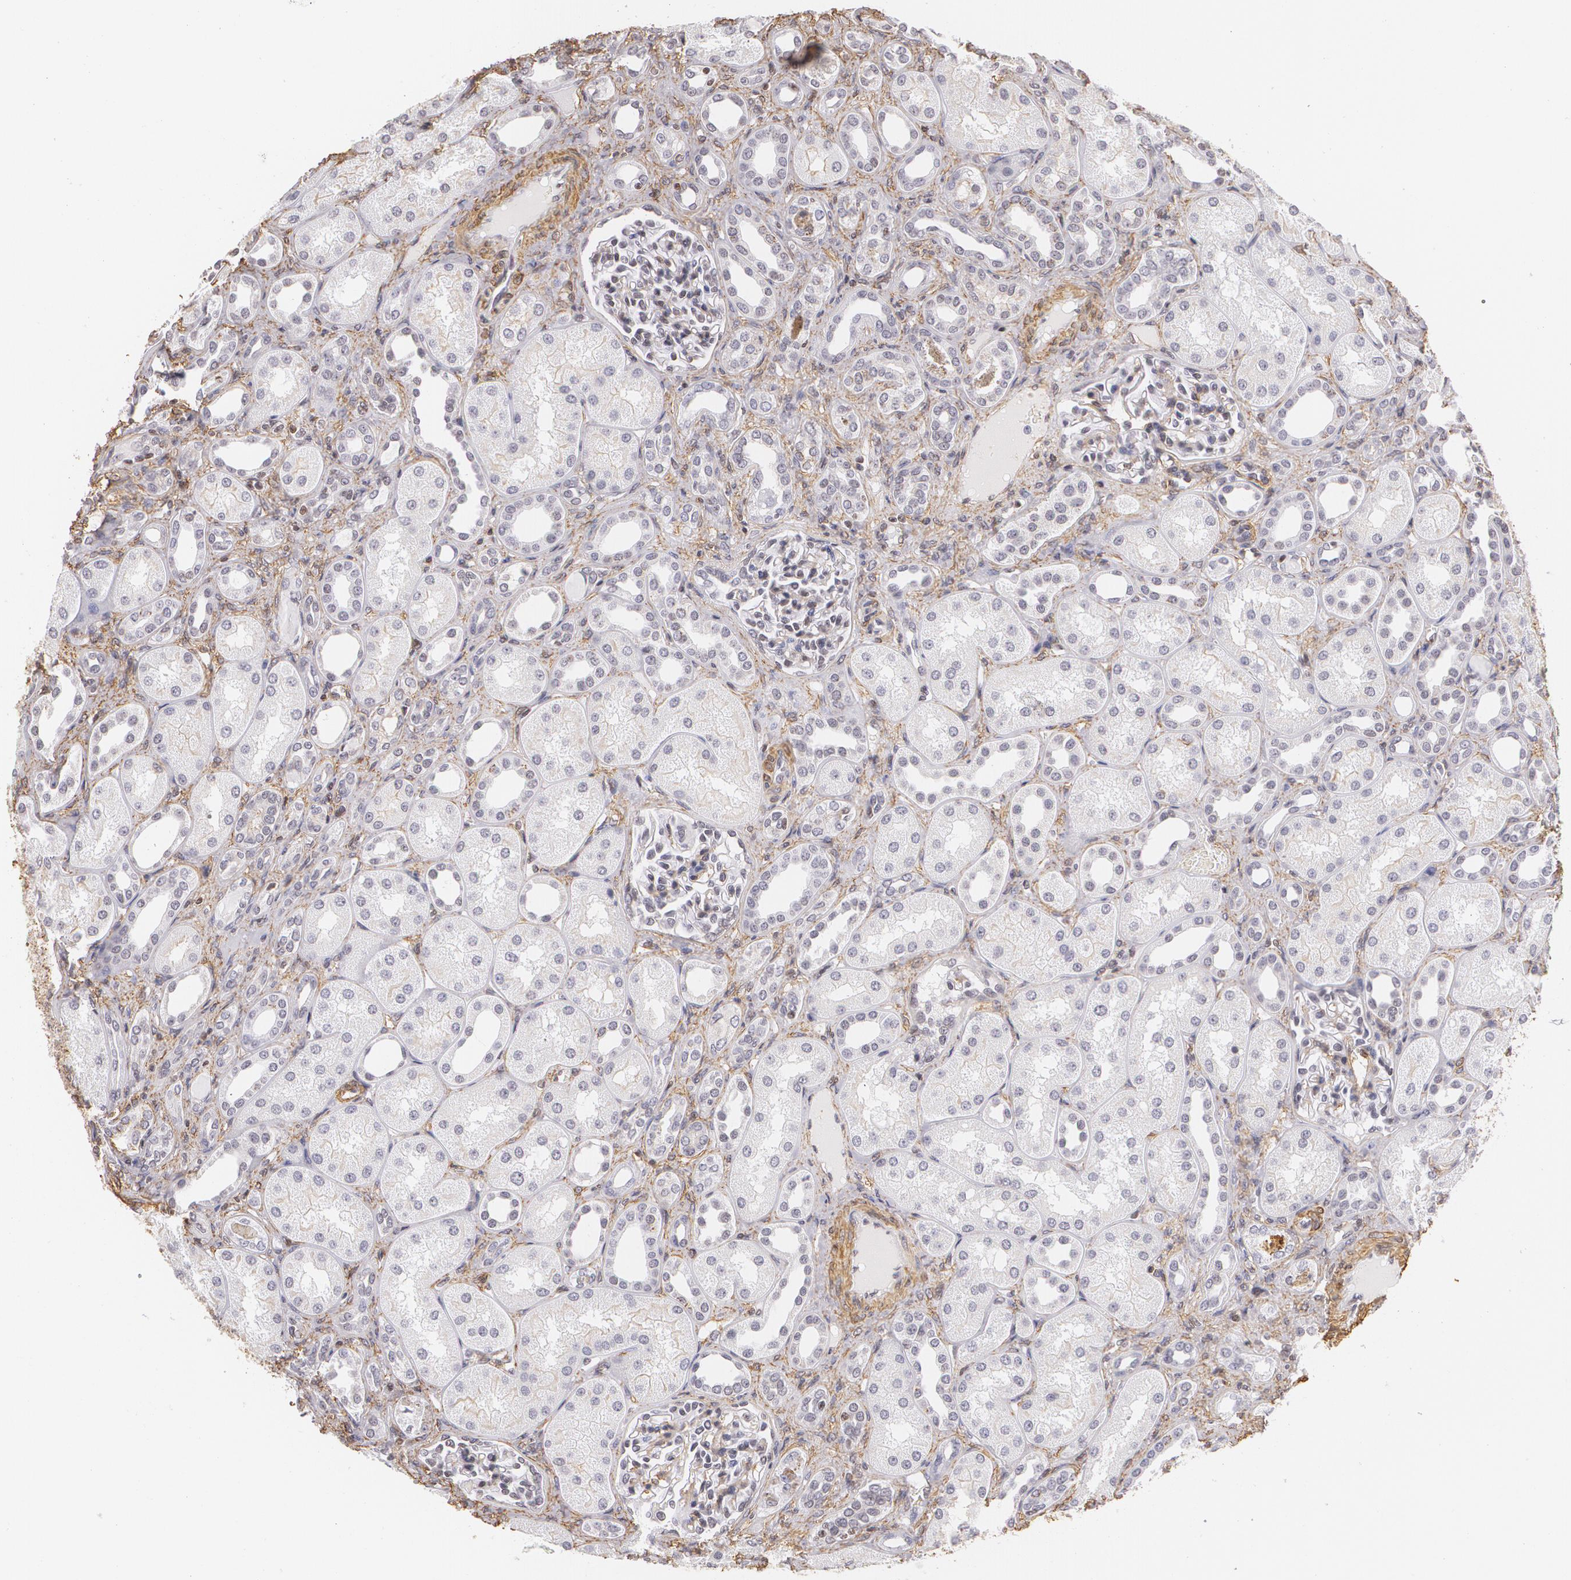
{"staining": {"intensity": "negative", "quantity": "none", "location": "none"}, "tissue": "kidney", "cell_type": "Cells in glomeruli", "image_type": "normal", "snomed": [{"axis": "morphology", "description": "Normal tissue, NOS"}, {"axis": "topography", "description": "Kidney"}], "caption": "Cells in glomeruli show no significant protein positivity in benign kidney. Brightfield microscopy of immunohistochemistry (IHC) stained with DAB (brown) and hematoxylin (blue), captured at high magnification.", "gene": "VAMP1", "patient": {"sex": "male", "age": 7}}